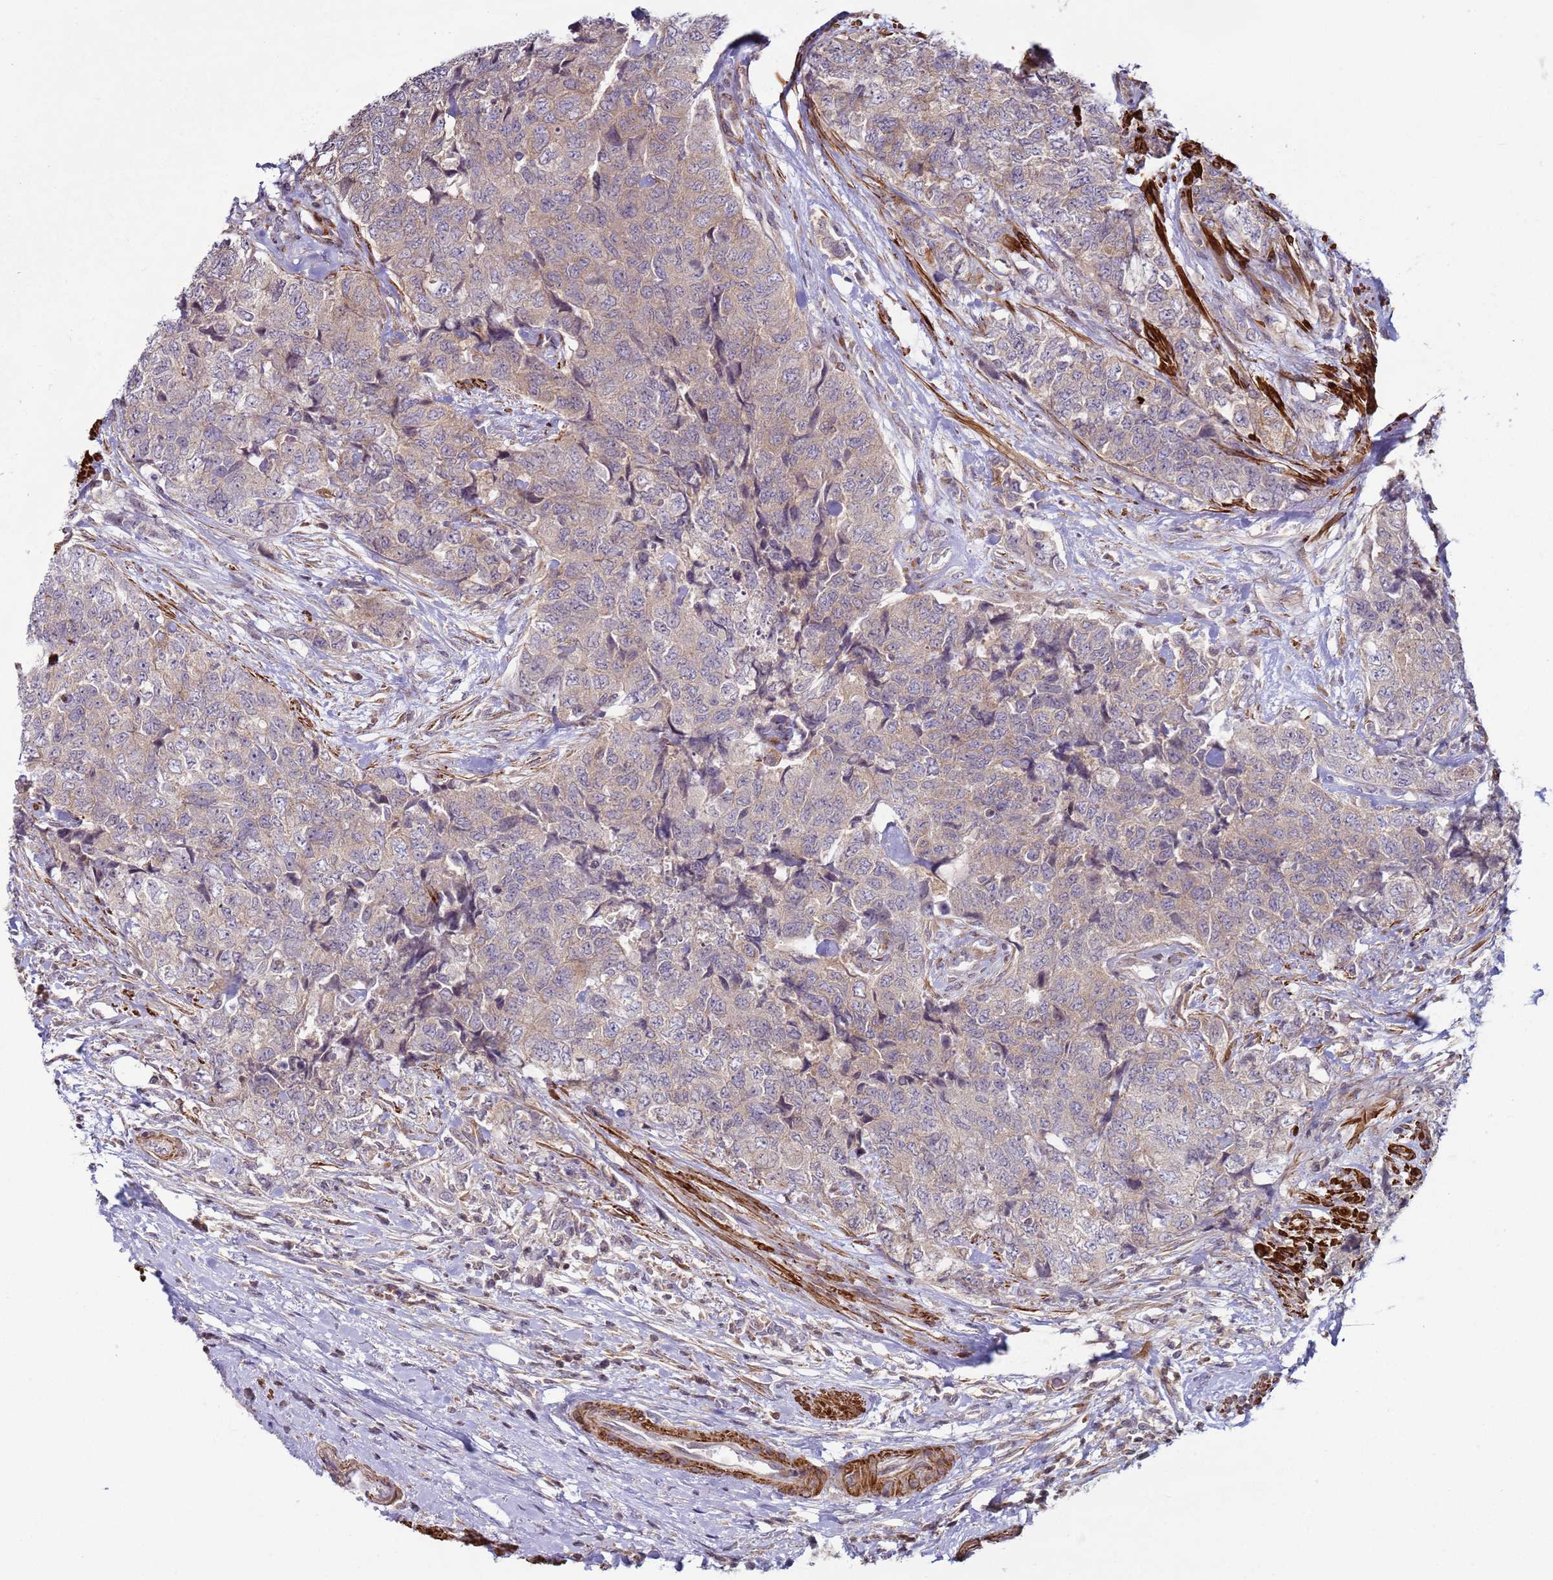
{"staining": {"intensity": "weak", "quantity": "25%-75%", "location": "cytoplasmic/membranous"}, "tissue": "urothelial cancer", "cell_type": "Tumor cells", "image_type": "cancer", "snomed": [{"axis": "morphology", "description": "Urothelial carcinoma, High grade"}, {"axis": "topography", "description": "Urinary bladder"}], "caption": "IHC of urothelial carcinoma (high-grade) shows low levels of weak cytoplasmic/membranous staining in approximately 25%-75% of tumor cells.", "gene": "SNAPC4", "patient": {"sex": "female", "age": 78}}